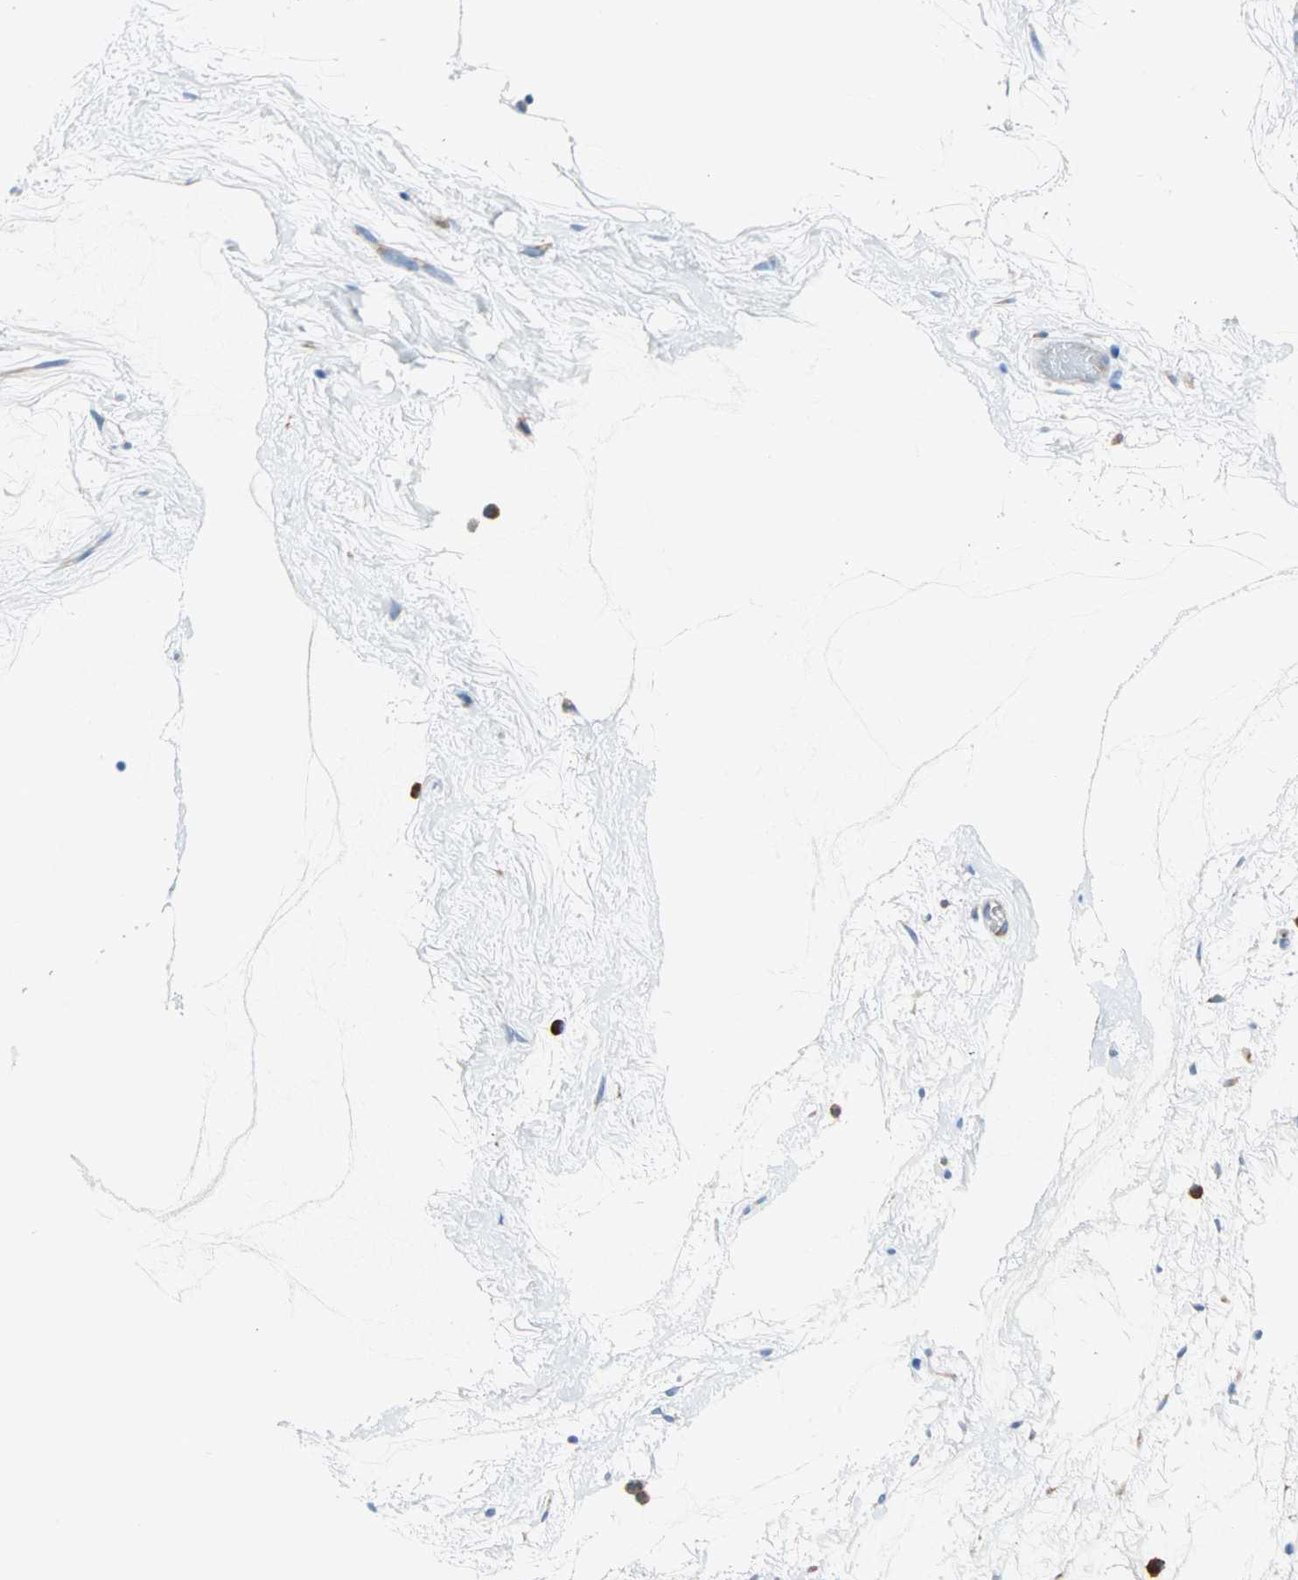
{"staining": {"intensity": "moderate", "quantity": ">75%", "location": "cytoplasmic/membranous"}, "tissue": "nasopharynx", "cell_type": "Respiratory epithelial cells", "image_type": "normal", "snomed": [{"axis": "morphology", "description": "Normal tissue, NOS"}, {"axis": "morphology", "description": "Inflammation, NOS"}, {"axis": "topography", "description": "Nasopharynx"}], "caption": "IHC histopathology image of unremarkable nasopharynx stained for a protein (brown), which reveals medium levels of moderate cytoplasmic/membranous staining in about >75% of respiratory epithelial cells.", "gene": "PLCXD1", "patient": {"sex": "male", "age": 48}}